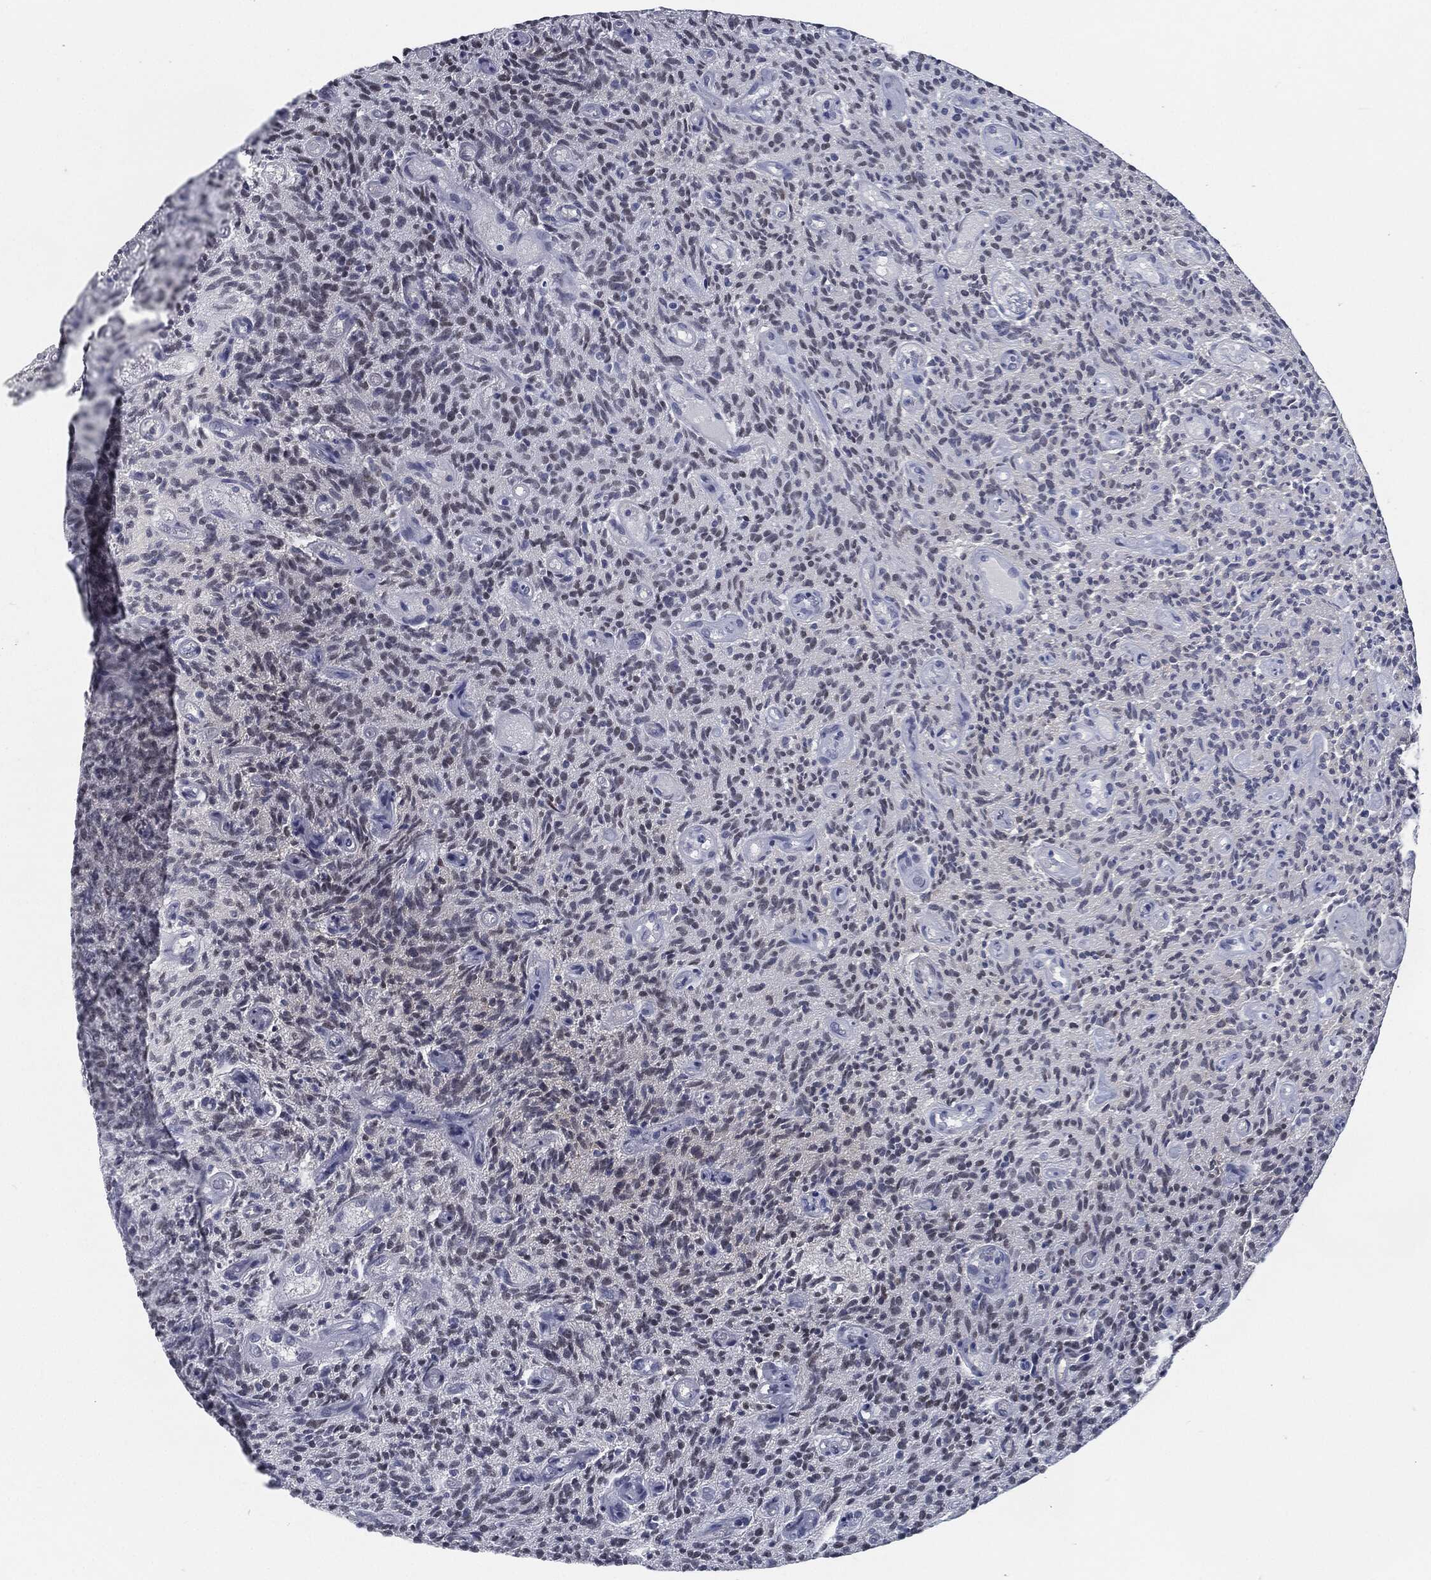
{"staining": {"intensity": "strong", "quantity": "<25%", "location": "nuclear"}, "tissue": "glioma", "cell_type": "Tumor cells", "image_type": "cancer", "snomed": [{"axis": "morphology", "description": "Glioma, malignant, High grade"}, {"axis": "topography", "description": "Brain"}], "caption": "Protein analysis of malignant glioma (high-grade) tissue shows strong nuclear positivity in approximately <25% of tumor cells.", "gene": "PROM1", "patient": {"sex": "male", "age": 64}}